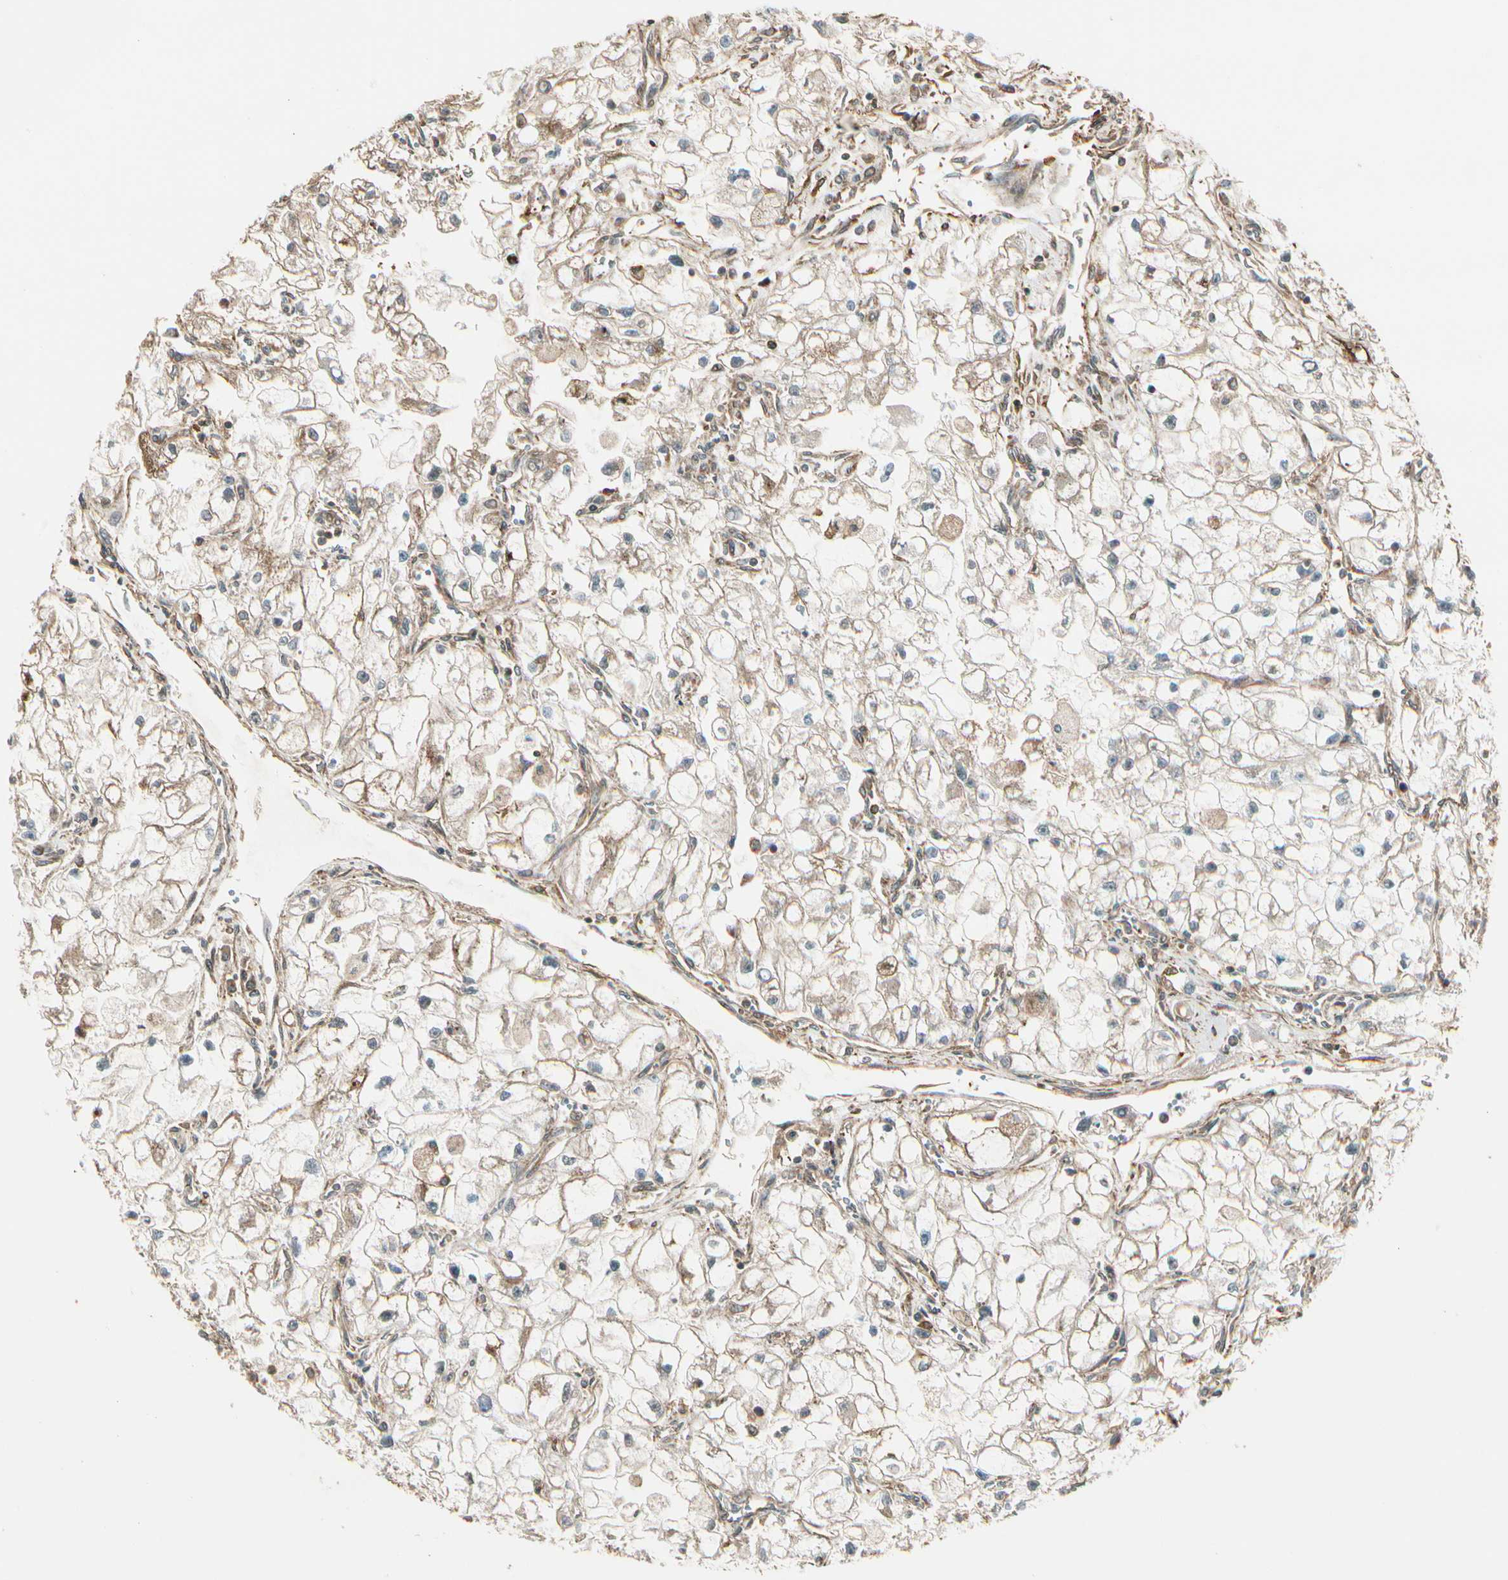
{"staining": {"intensity": "weak", "quantity": ">75%", "location": "cytoplasmic/membranous"}, "tissue": "renal cancer", "cell_type": "Tumor cells", "image_type": "cancer", "snomed": [{"axis": "morphology", "description": "Adenocarcinoma, NOS"}, {"axis": "topography", "description": "Kidney"}], "caption": "Renal adenocarcinoma was stained to show a protein in brown. There is low levels of weak cytoplasmic/membranous positivity in approximately >75% of tumor cells.", "gene": "FKBP15", "patient": {"sex": "female", "age": 70}}